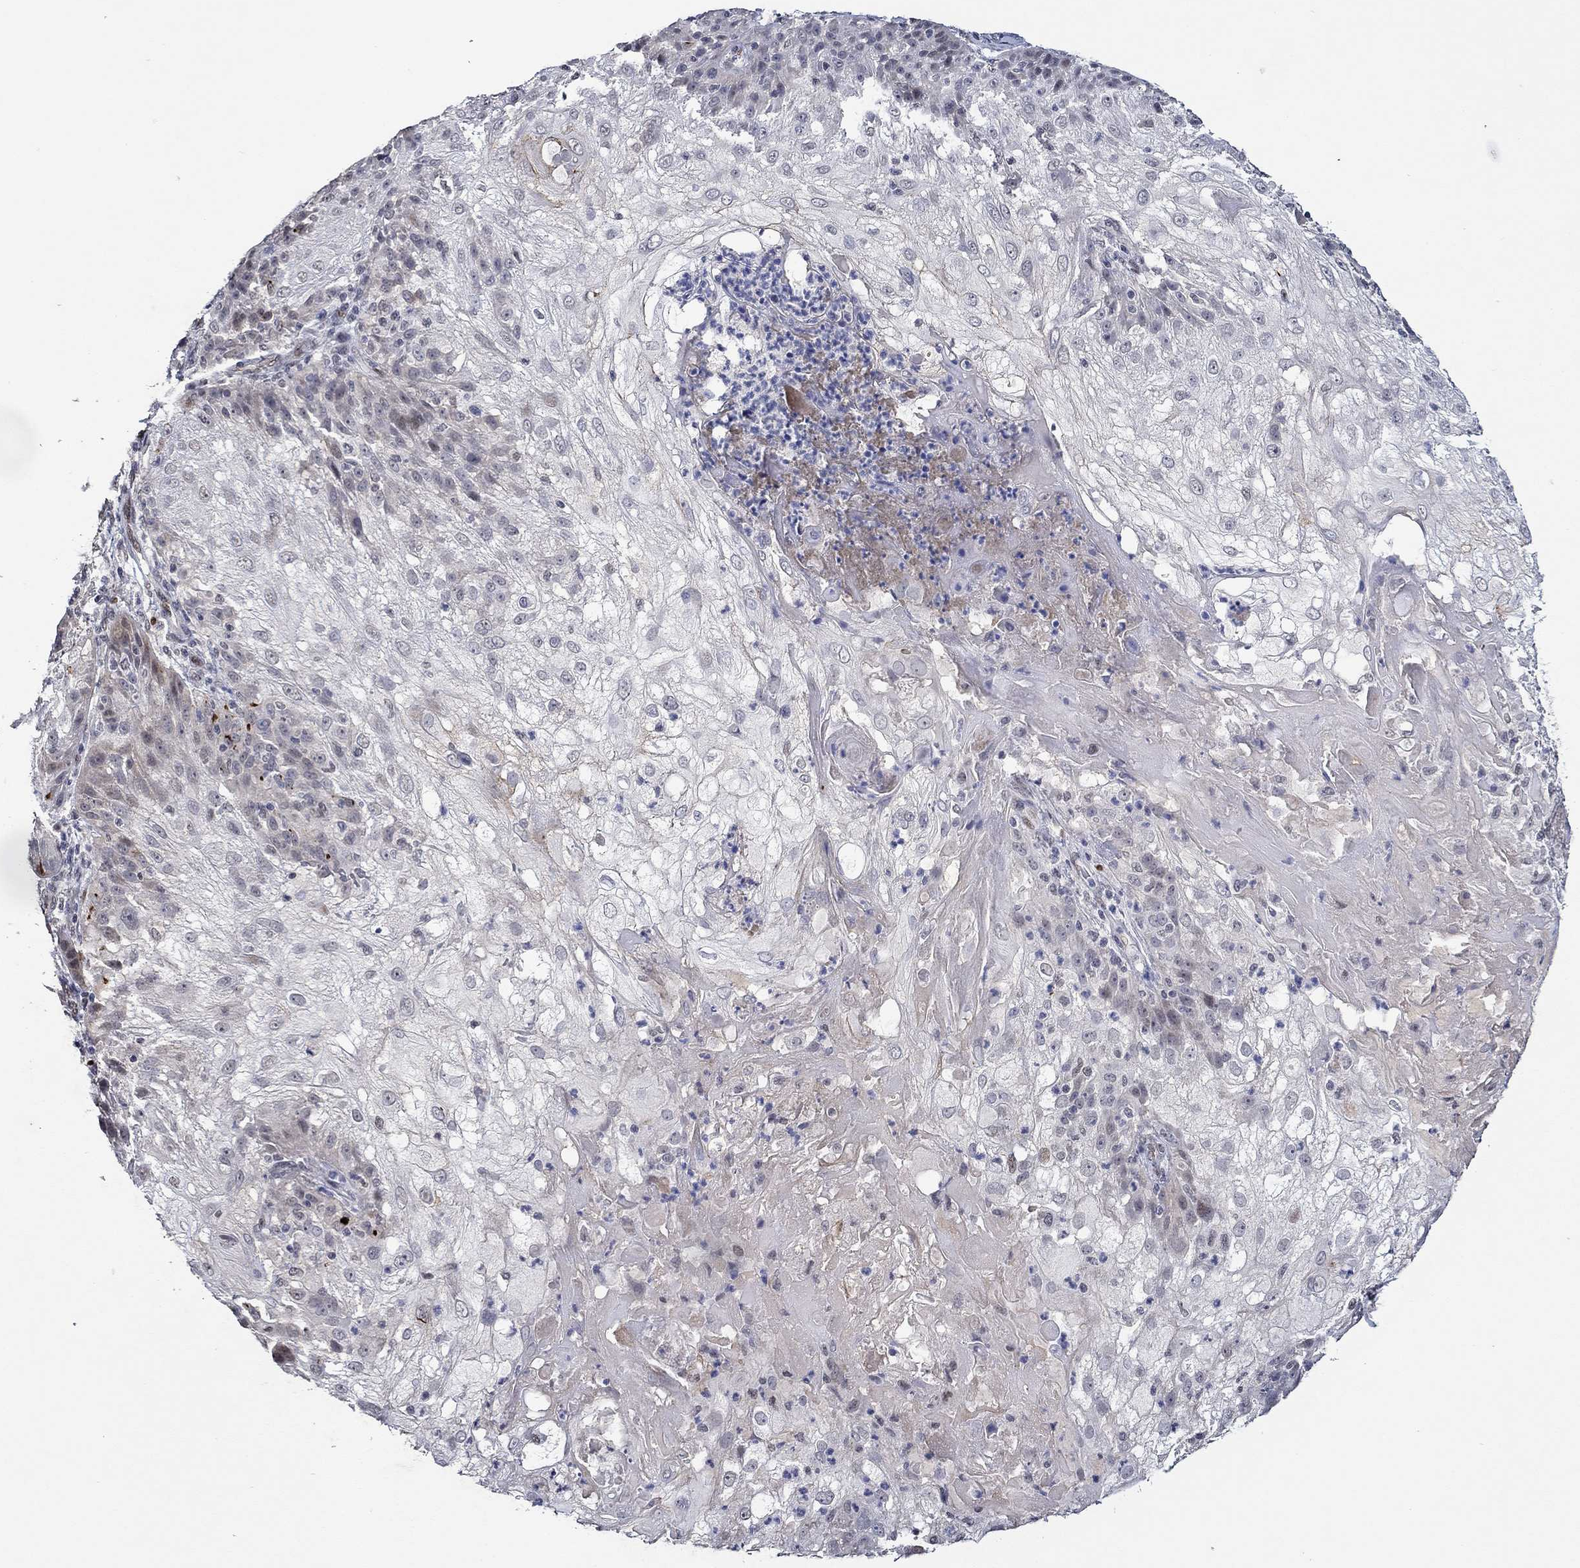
{"staining": {"intensity": "negative", "quantity": "none", "location": "none"}, "tissue": "skin cancer", "cell_type": "Tumor cells", "image_type": "cancer", "snomed": [{"axis": "morphology", "description": "Normal tissue, NOS"}, {"axis": "morphology", "description": "Squamous cell carcinoma, NOS"}, {"axis": "topography", "description": "Skin"}], "caption": "IHC micrograph of neoplastic tissue: skin cancer stained with DAB exhibits no significant protein staining in tumor cells.", "gene": "GATA2", "patient": {"sex": "female", "age": 83}}